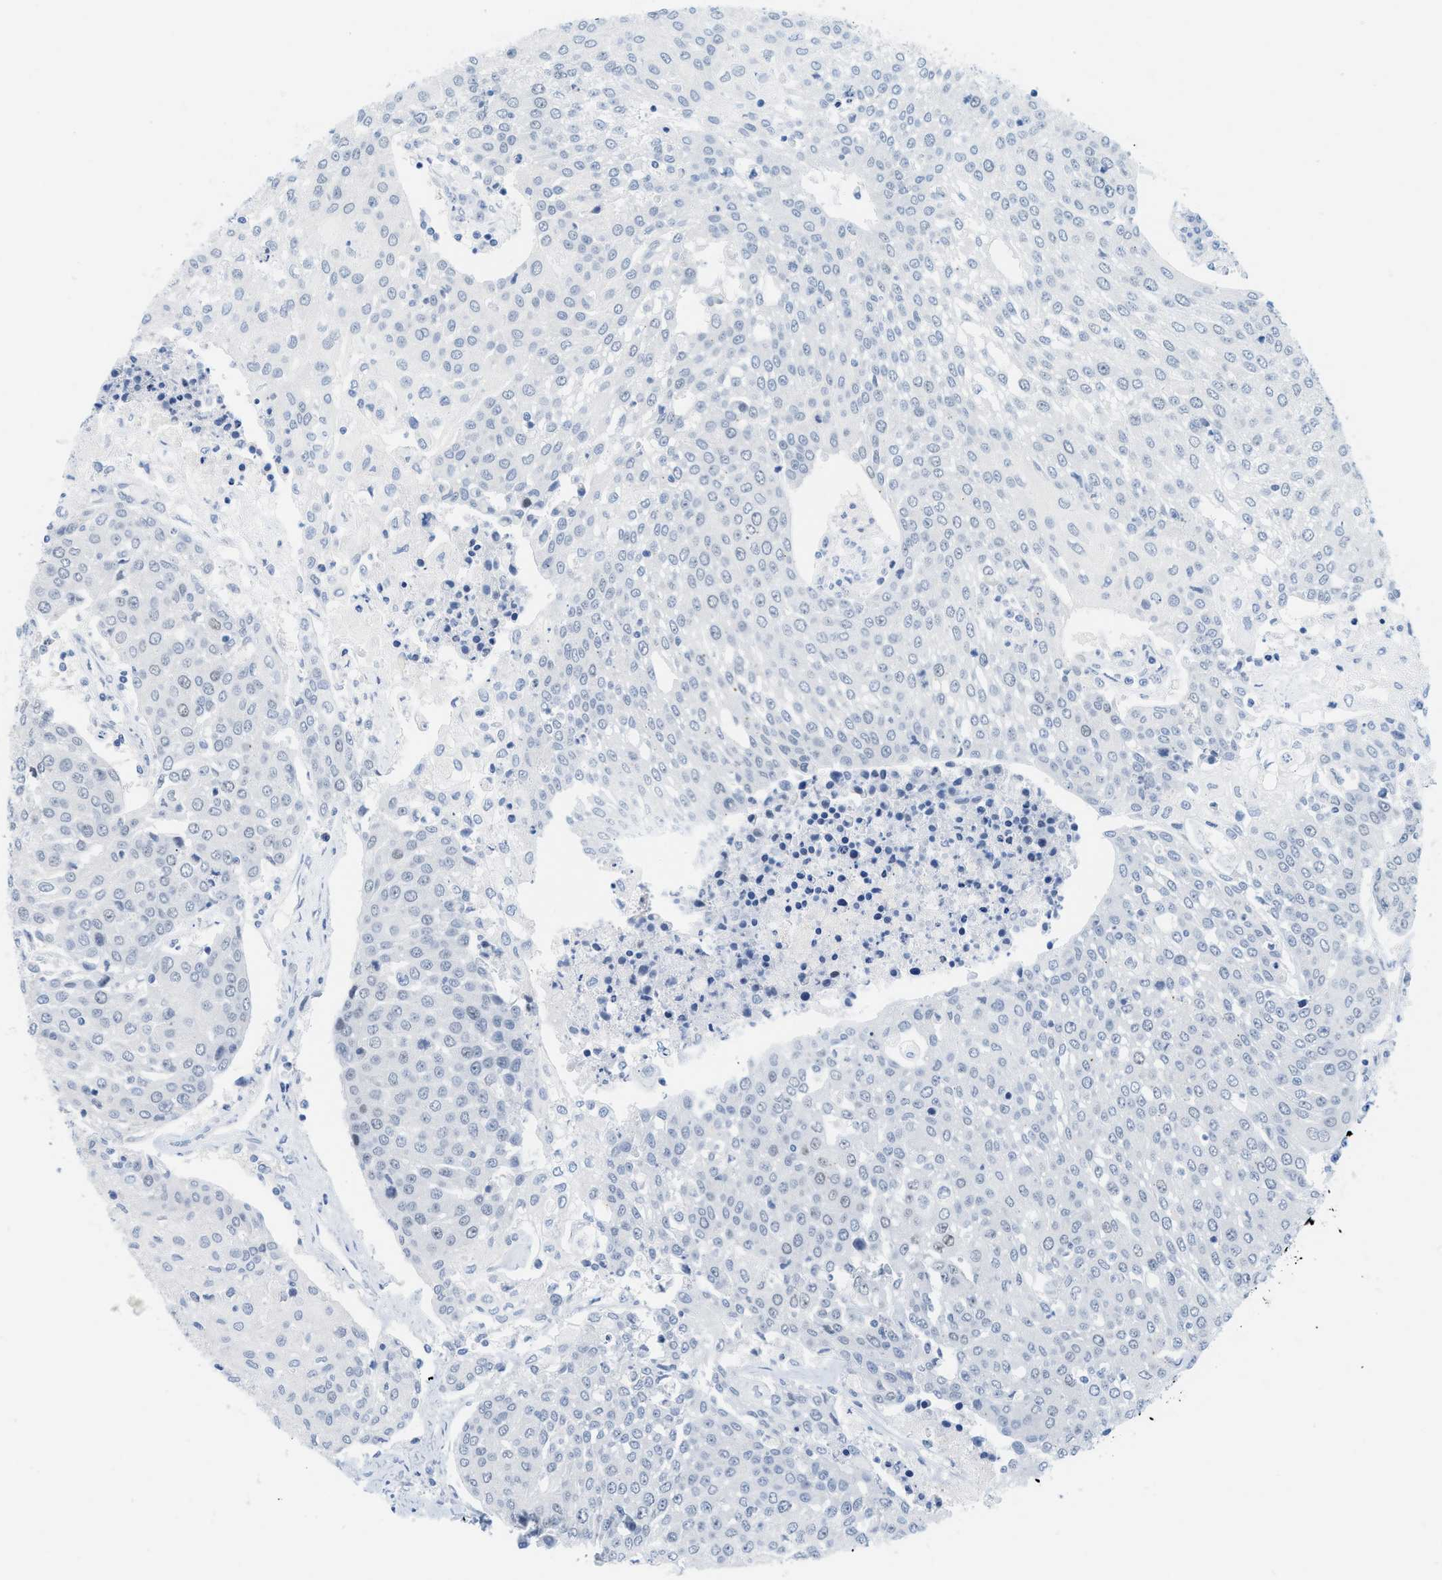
{"staining": {"intensity": "negative", "quantity": "none", "location": "none"}, "tissue": "urothelial cancer", "cell_type": "Tumor cells", "image_type": "cancer", "snomed": [{"axis": "morphology", "description": "Urothelial carcinoma, High grade"}, {"axis": "topography", "description": "Urinary bladder"}], "caption": "A high-resolution histopathology image shows immunohistochemistry (IHC) staining of urothelial carcinoma (high-grade), which reveals no significant expression in tumor cells.", "gene": "HLTF", "patient": {"sex": "female", "age": 85}}